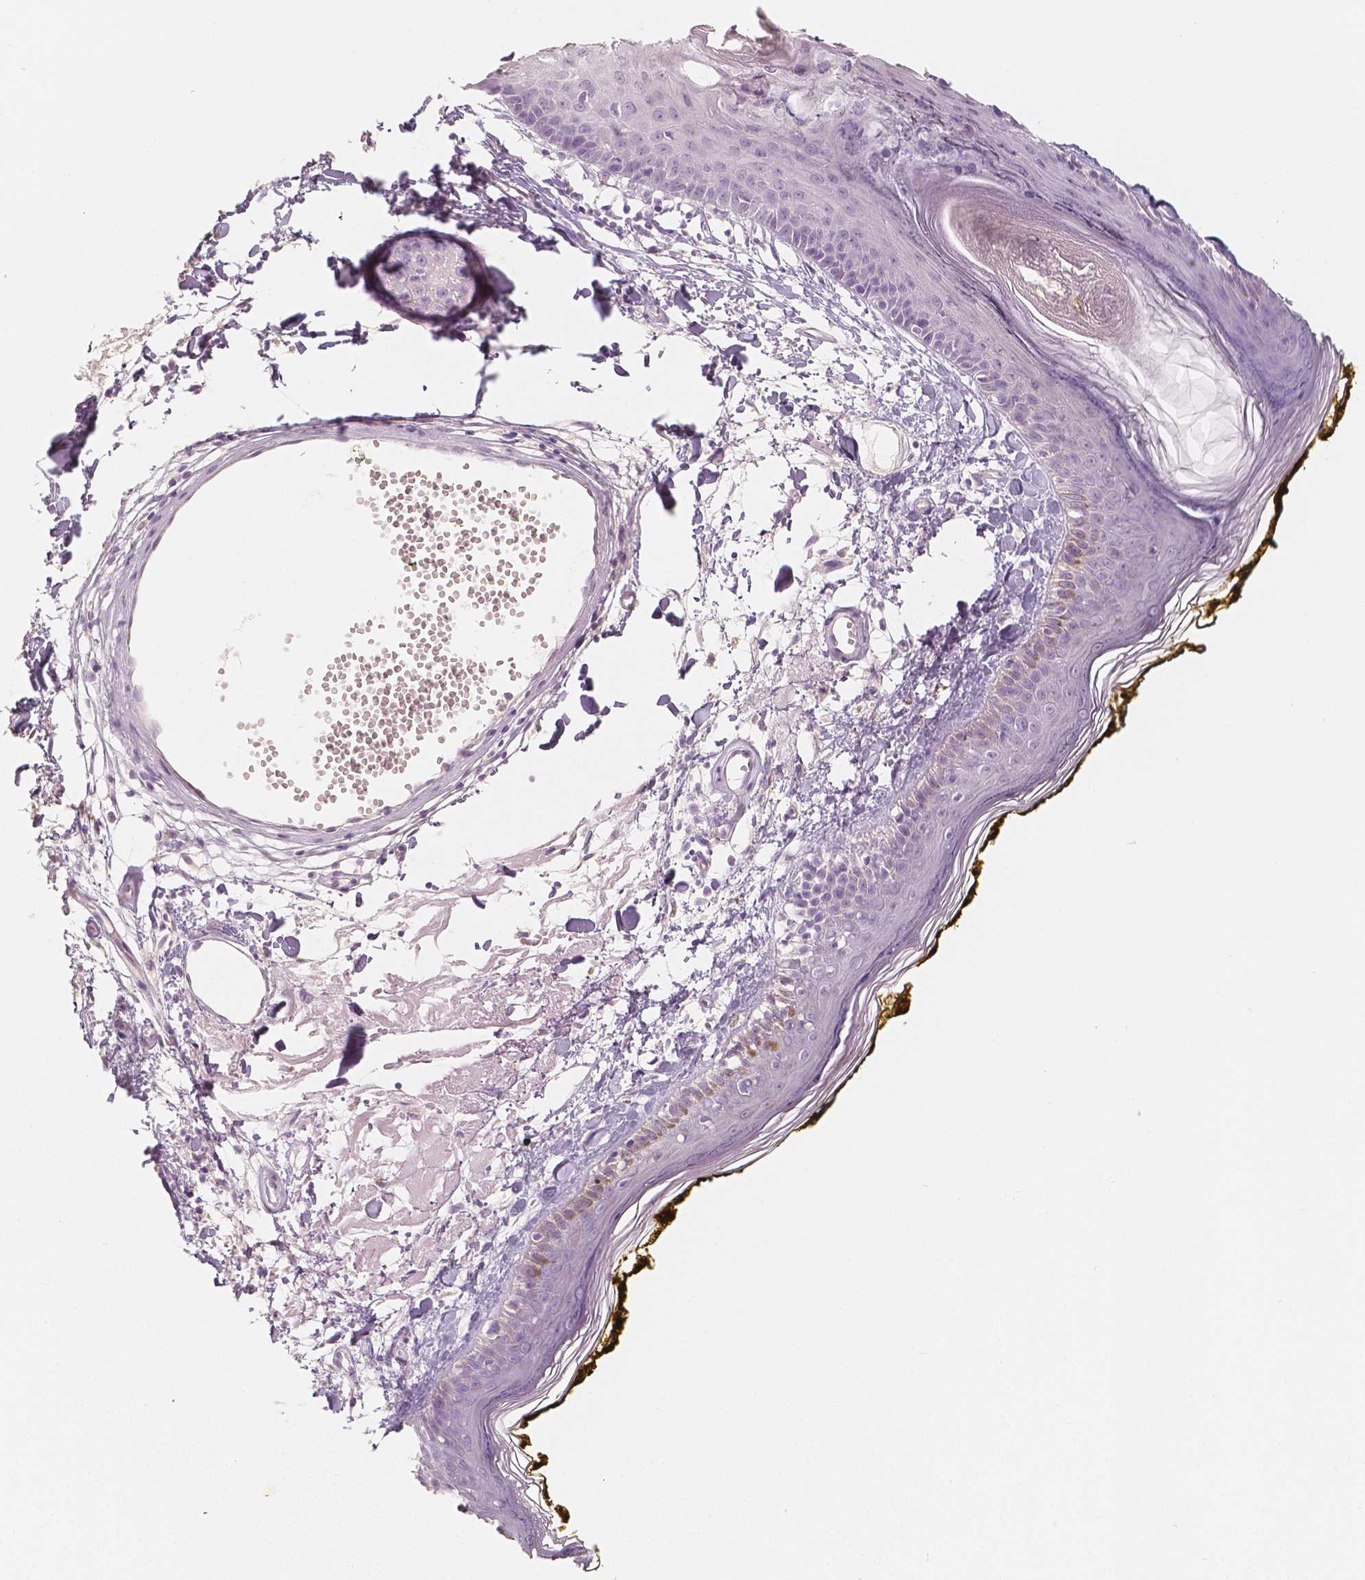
{"staining": {"intensity": "negative", "quantity": "none", "location": "none"}, "tissue": "skin", "cell_type": "Fibroblasts", "image_type": "normal", "snomed": [{"axis": "morphology", "description": "Normal tissue, NOS"}, {"axis": "topography", "description": "Skin"}], "caption": "IHC micrograph of normal human skin stained for a protein (brown), which demonstrates no positivity in fibroblasts. (Brightfield microscopy of DAB (3,3'-diaminobenzidine) IHC at high magnification).", "gene": "NECAB2", "patient": {"sex": "male", "age": 76}}